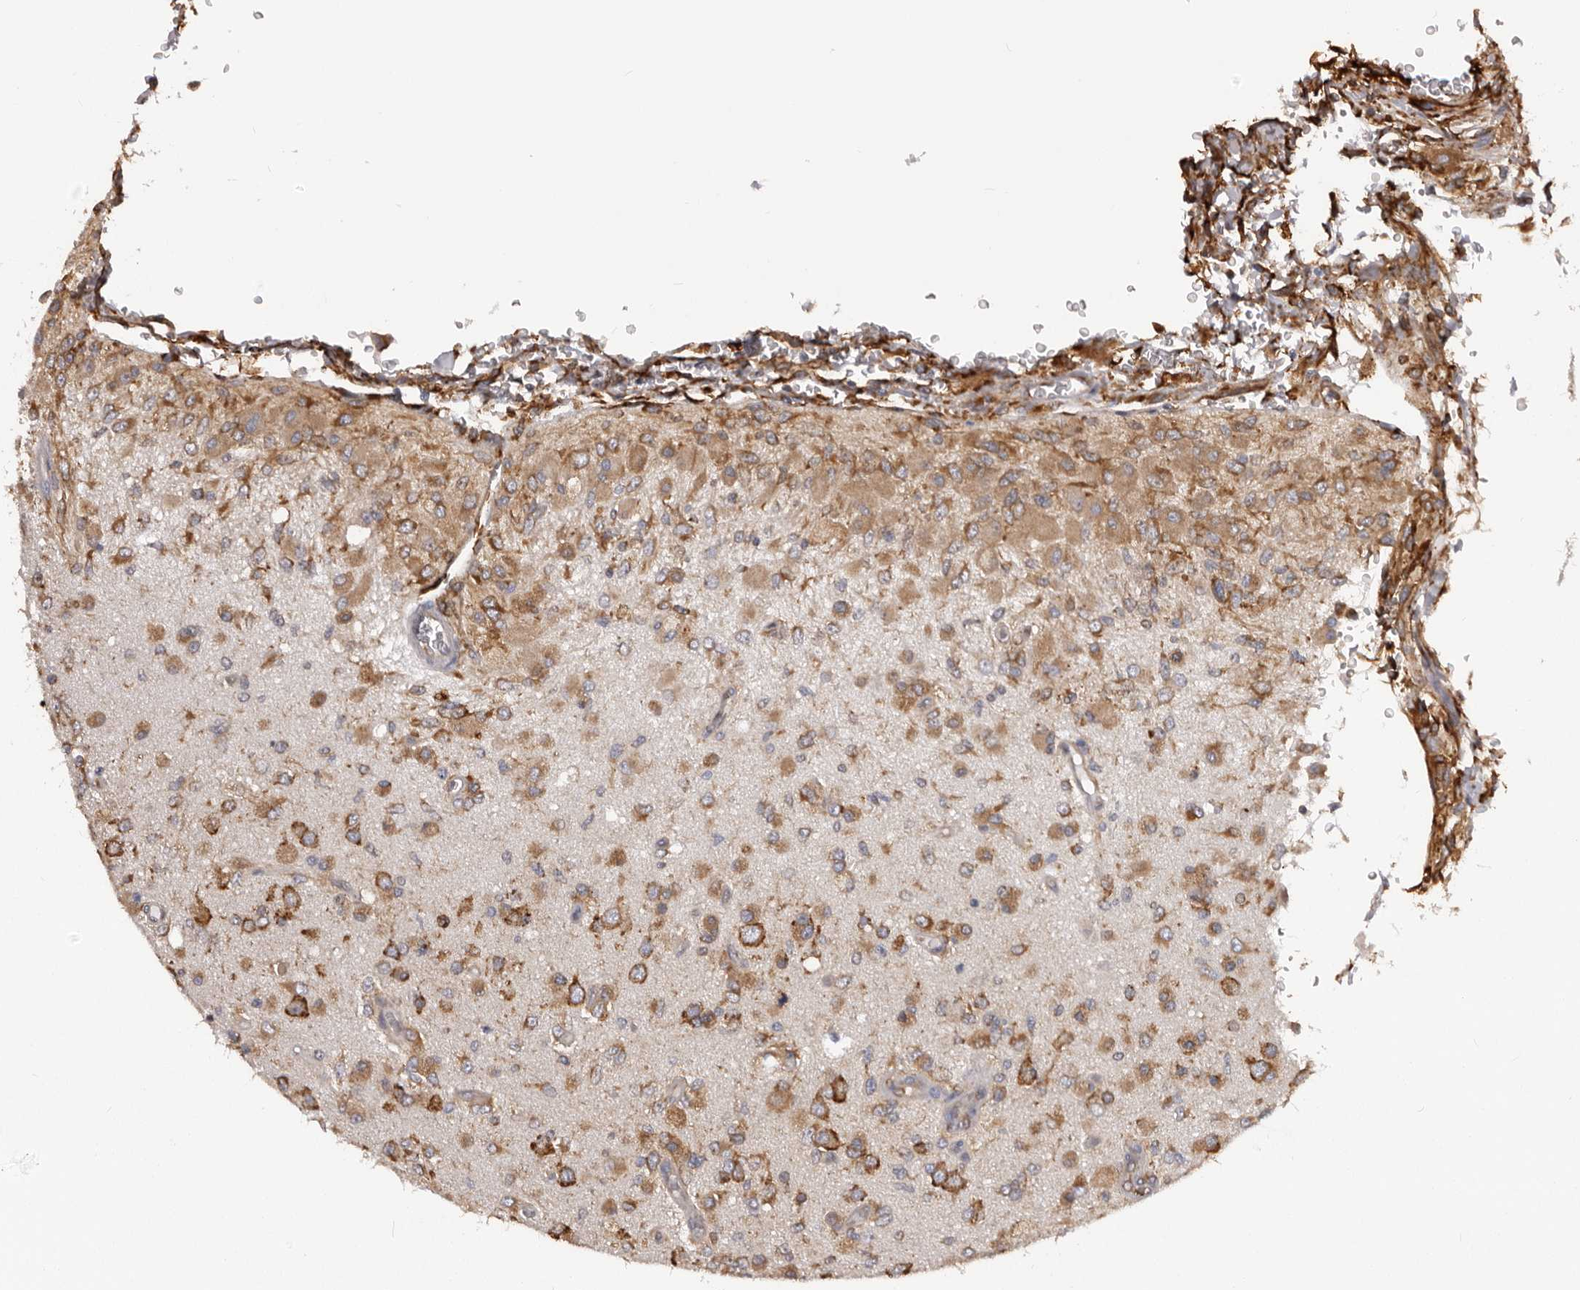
{"staining": {"intensity": "moderate", "quantity": ">75%", "location": "cytoplasmic/membranous"}, "tissue": "glioma", "cell_type": "Tumor cells", "image_type": "cancer", "snomed": [{"axis": "morphology", "description": "Normal tissue, NOS"}, {"axis": "morphology", "description": "Glioma, malignant, High grade"}, {"axis": "topography", "description": "Cerebral cortex"}], "caption": "Protein expression analysis of malignant glioma (high-grade) reveals moderate cytoplasmic/membranous staining in approximately >75% of tumor cells.", "gene": "QRSL1", "patient": {"sex": "male", "age": 77}}